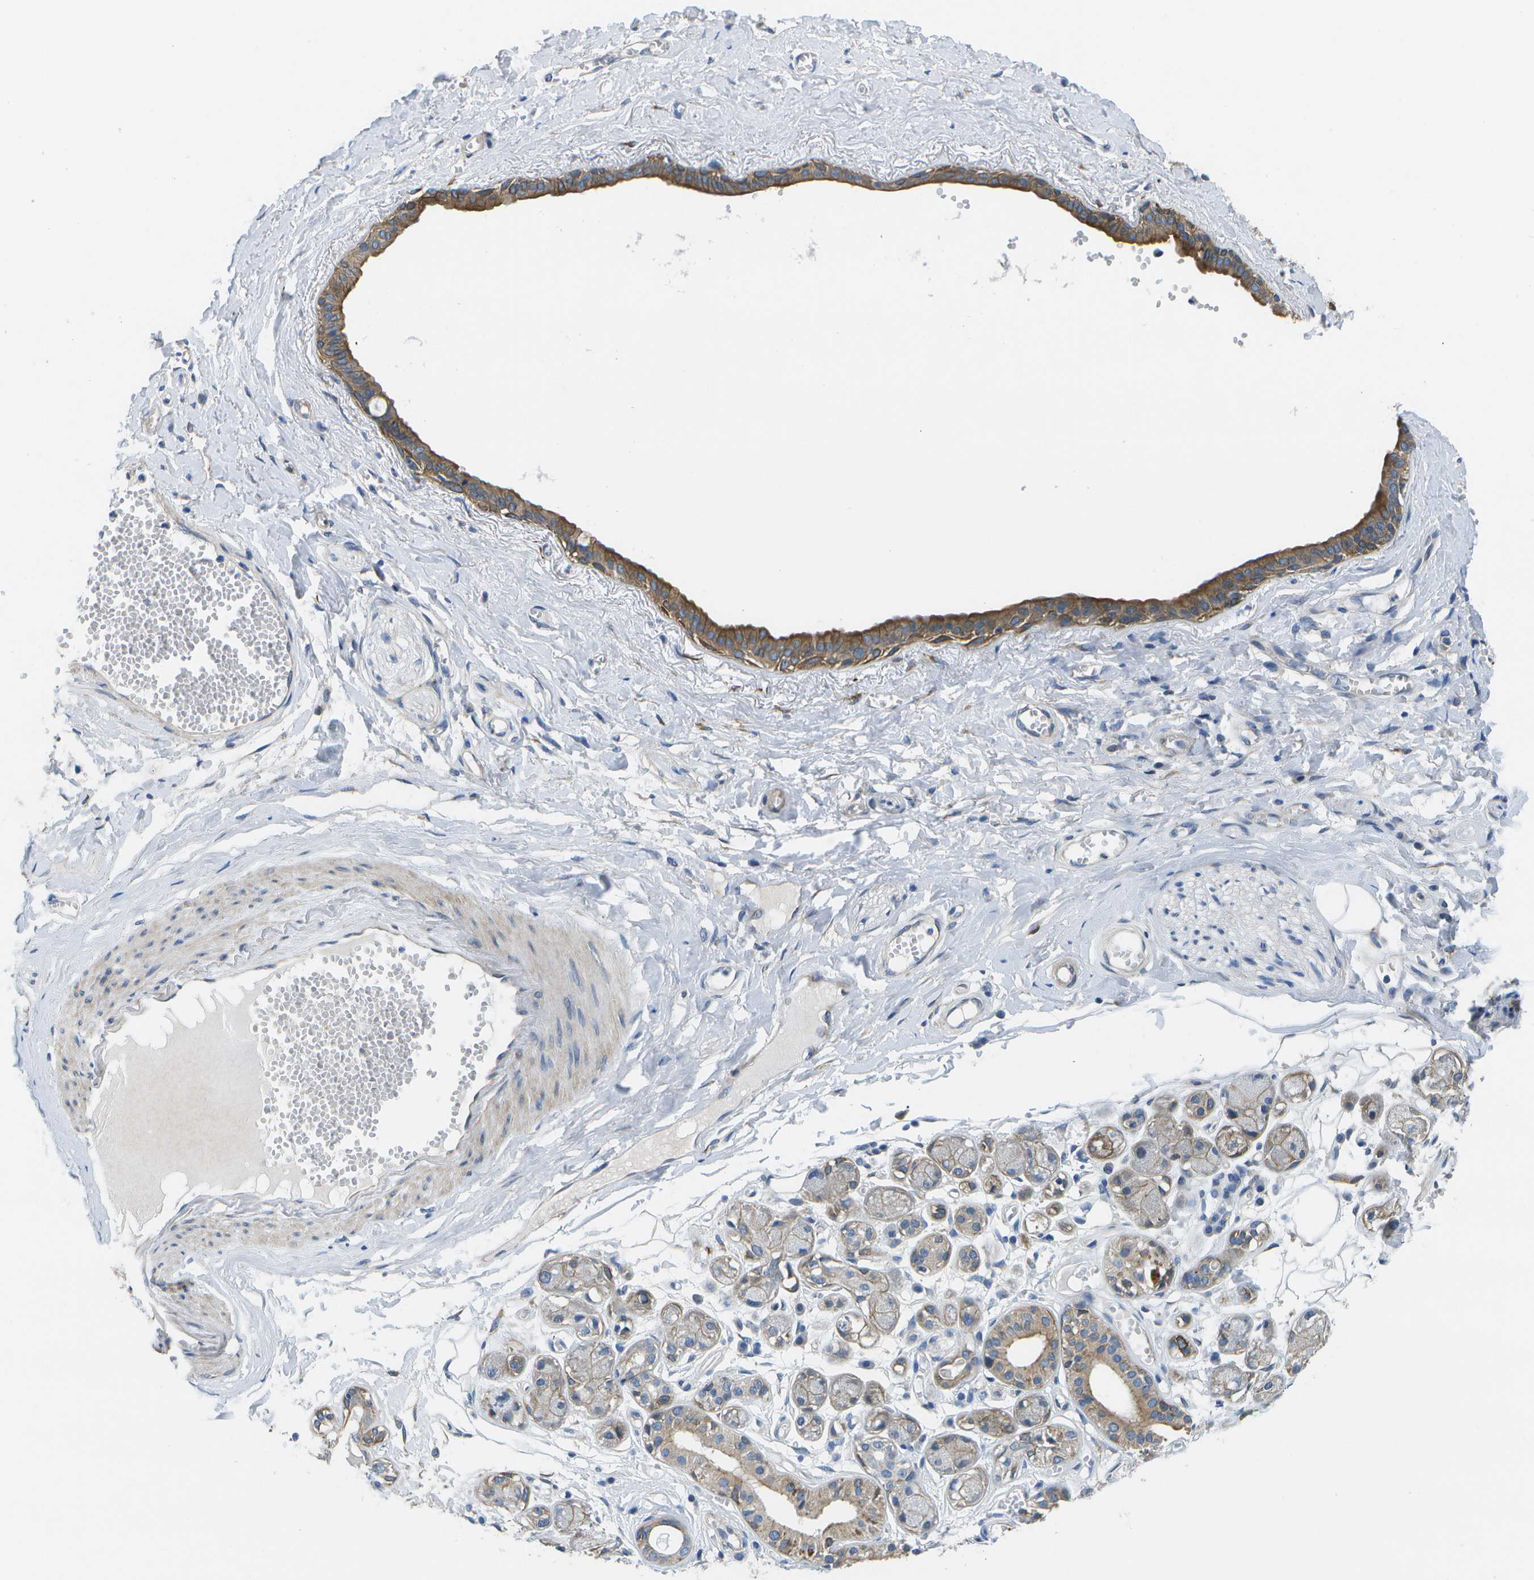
{"staining": {"intensity": "negative", "quantity": "none", "location": "none"}, "tissue": "adipose tissue", "cell_type": "Adipocytes", "image_type": "normal", "snomed": [{"axis": "morphology", "description": "Normal tissue, NOS"}, {"axis": "morphology", "description": "Inflammation, NOS"}, {"axis": "topography", "description": "Salivary gland"}, {"axis": "topography", "description": "Peripheral nerve tissue"}], "caption": "This is an IHC image of unremarkable adipose tissue. There is no staining in adipocytes.", "gene": "P3H1", "patient": {"sex": "female", "age": 75}}